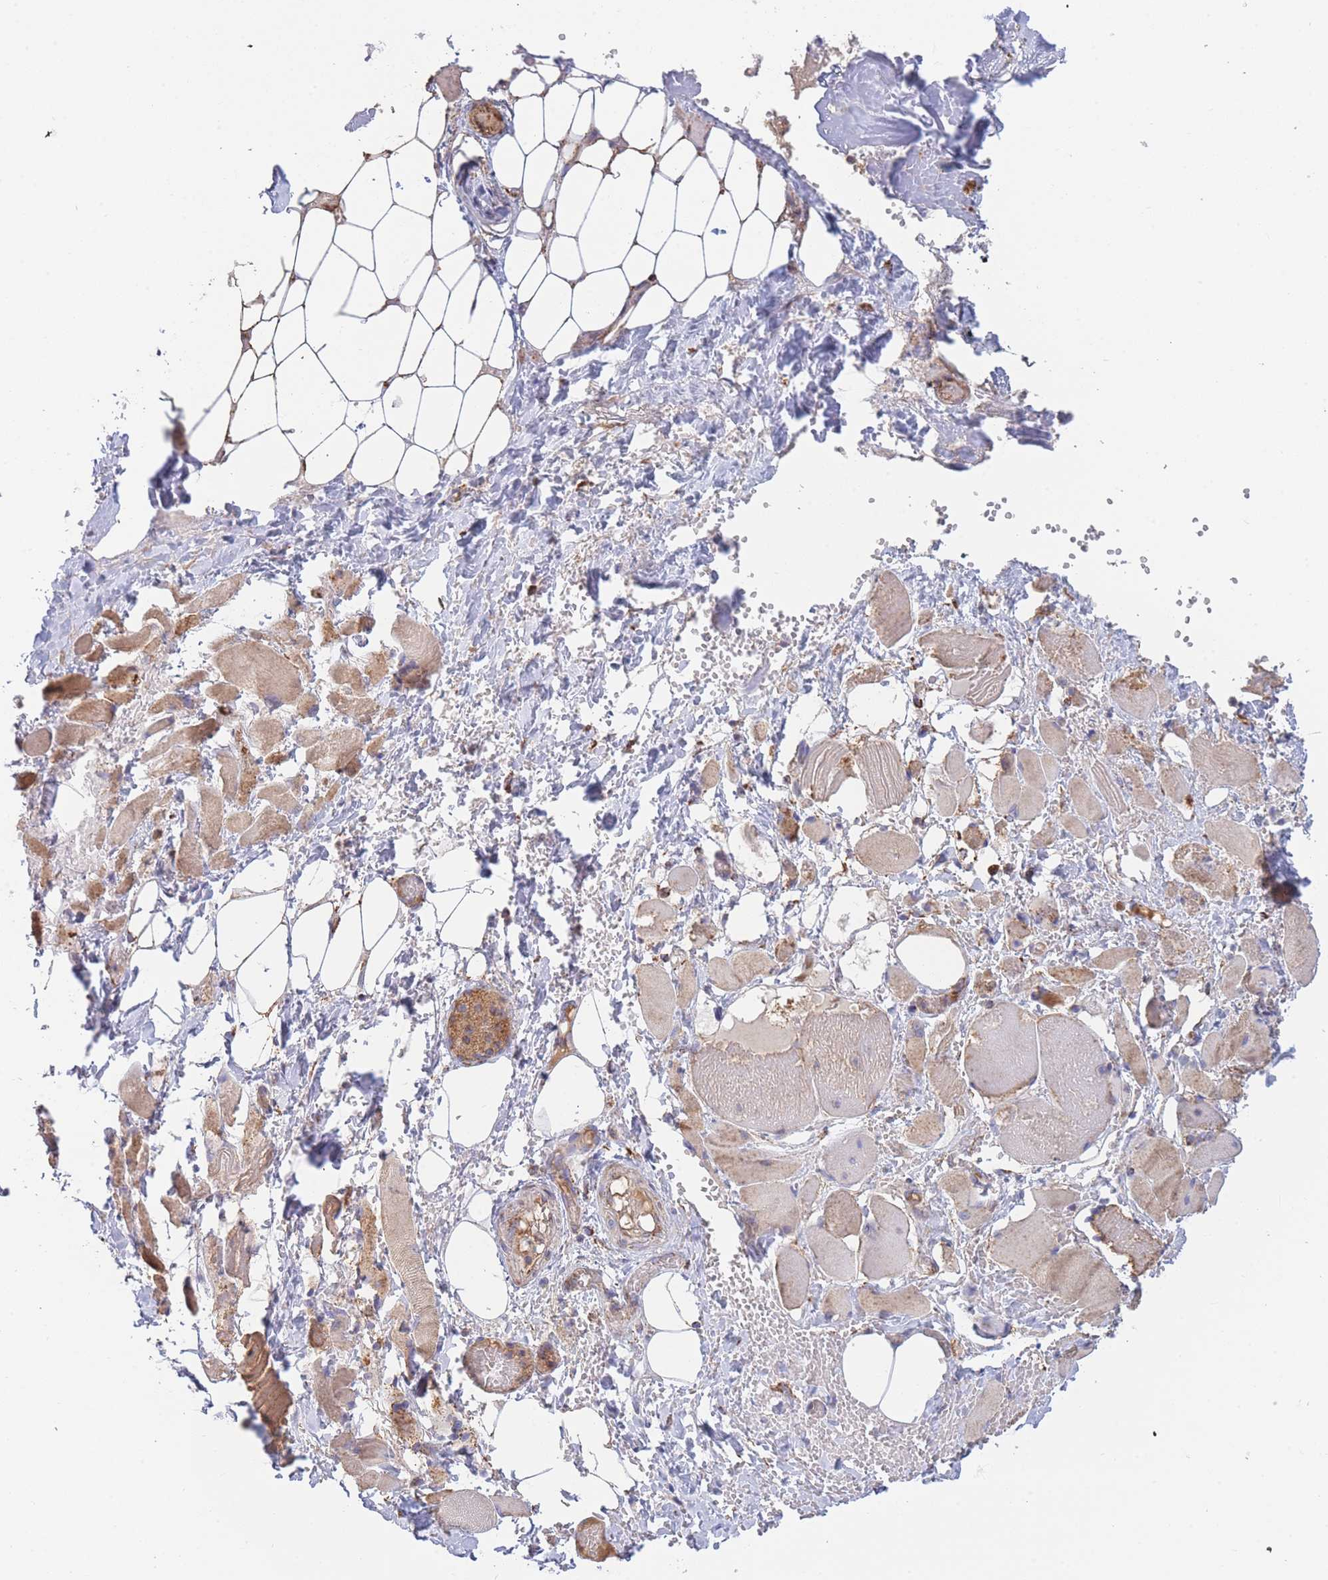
{"staining": {"intensity": "weak", "quantity": ">75%", "location": "cytoplasmic/membranous"}, "tissue": "skeletal muscle", "cell_type": "Myocytes", "image_type": "normal", "snomed": [{"axis": "morphology", "description": "Normal tissue, NOS"}, {"axis": "morphology", "description": "Basal cell carcinoma"}, {"axis": "topography", "description": "Skeletal muscle"}], "caption": "Immunohistochemical staining of unremarkable human skeletal muscle exhibits weak cytoplasmic/membranous protein expression in approximately >75% of myocytes.", "gene": "MRPL17", "patient": {"sex": "female", "age": 64}}